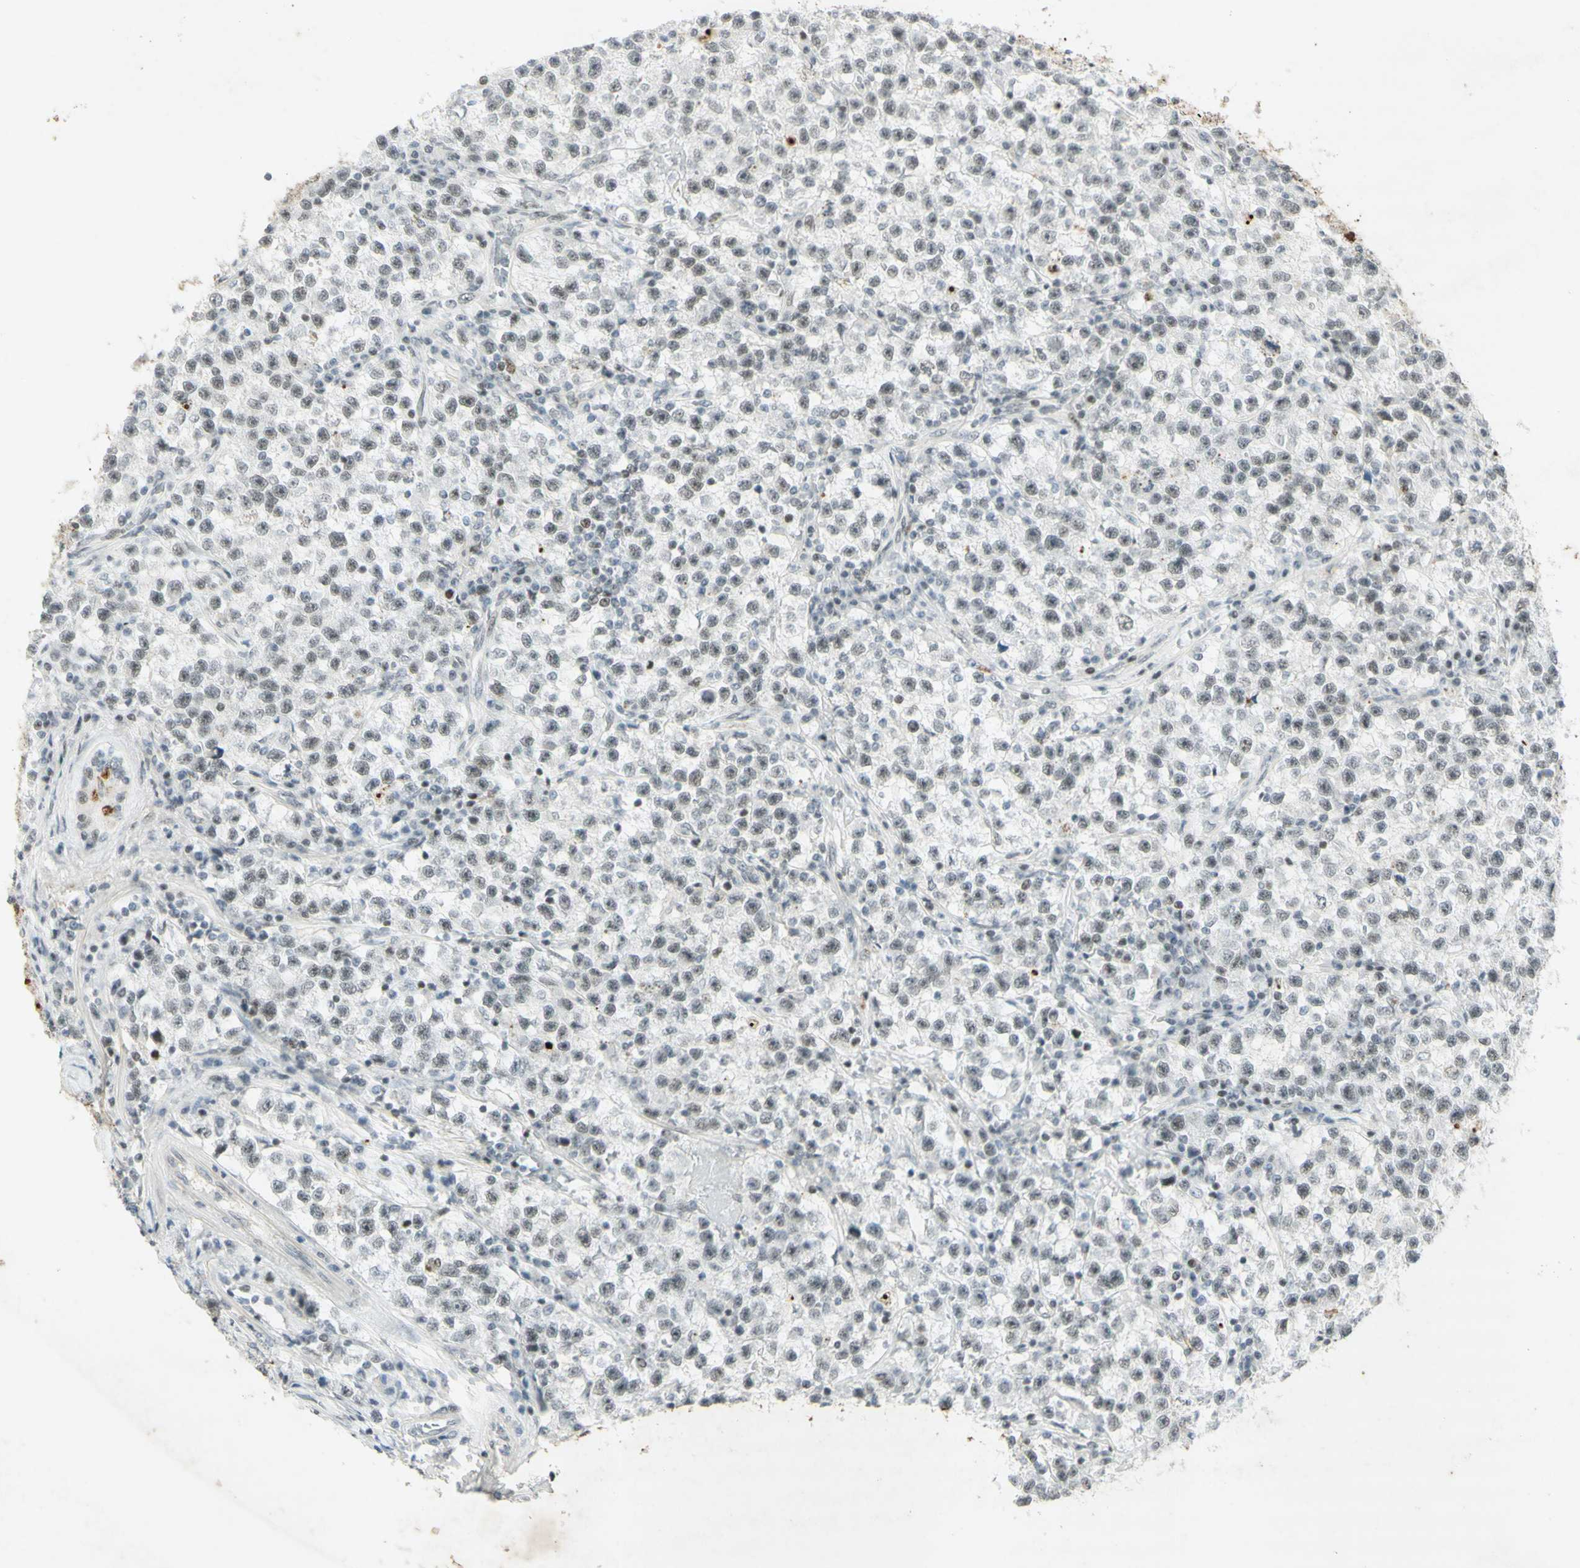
{"staining": {"intensity": "moderate", "quantity": ">75%", "location": "nuclear"}, "tissue": "testis cancer", "cell_type": "Tumor cells", "image_type": "cancer", "snomed": [{"axis": "morphology", "description": "Seminoma, NOS"}, {"axis": "topography", "description": "Testis"}], "caption": "DAB immunohistochemical staining of testis seminoma reveals moderate nuclear protein staining in about >75% of tumor cells.", "gene": "IRF1", "patient": {"sex": "male", "age": 22}}